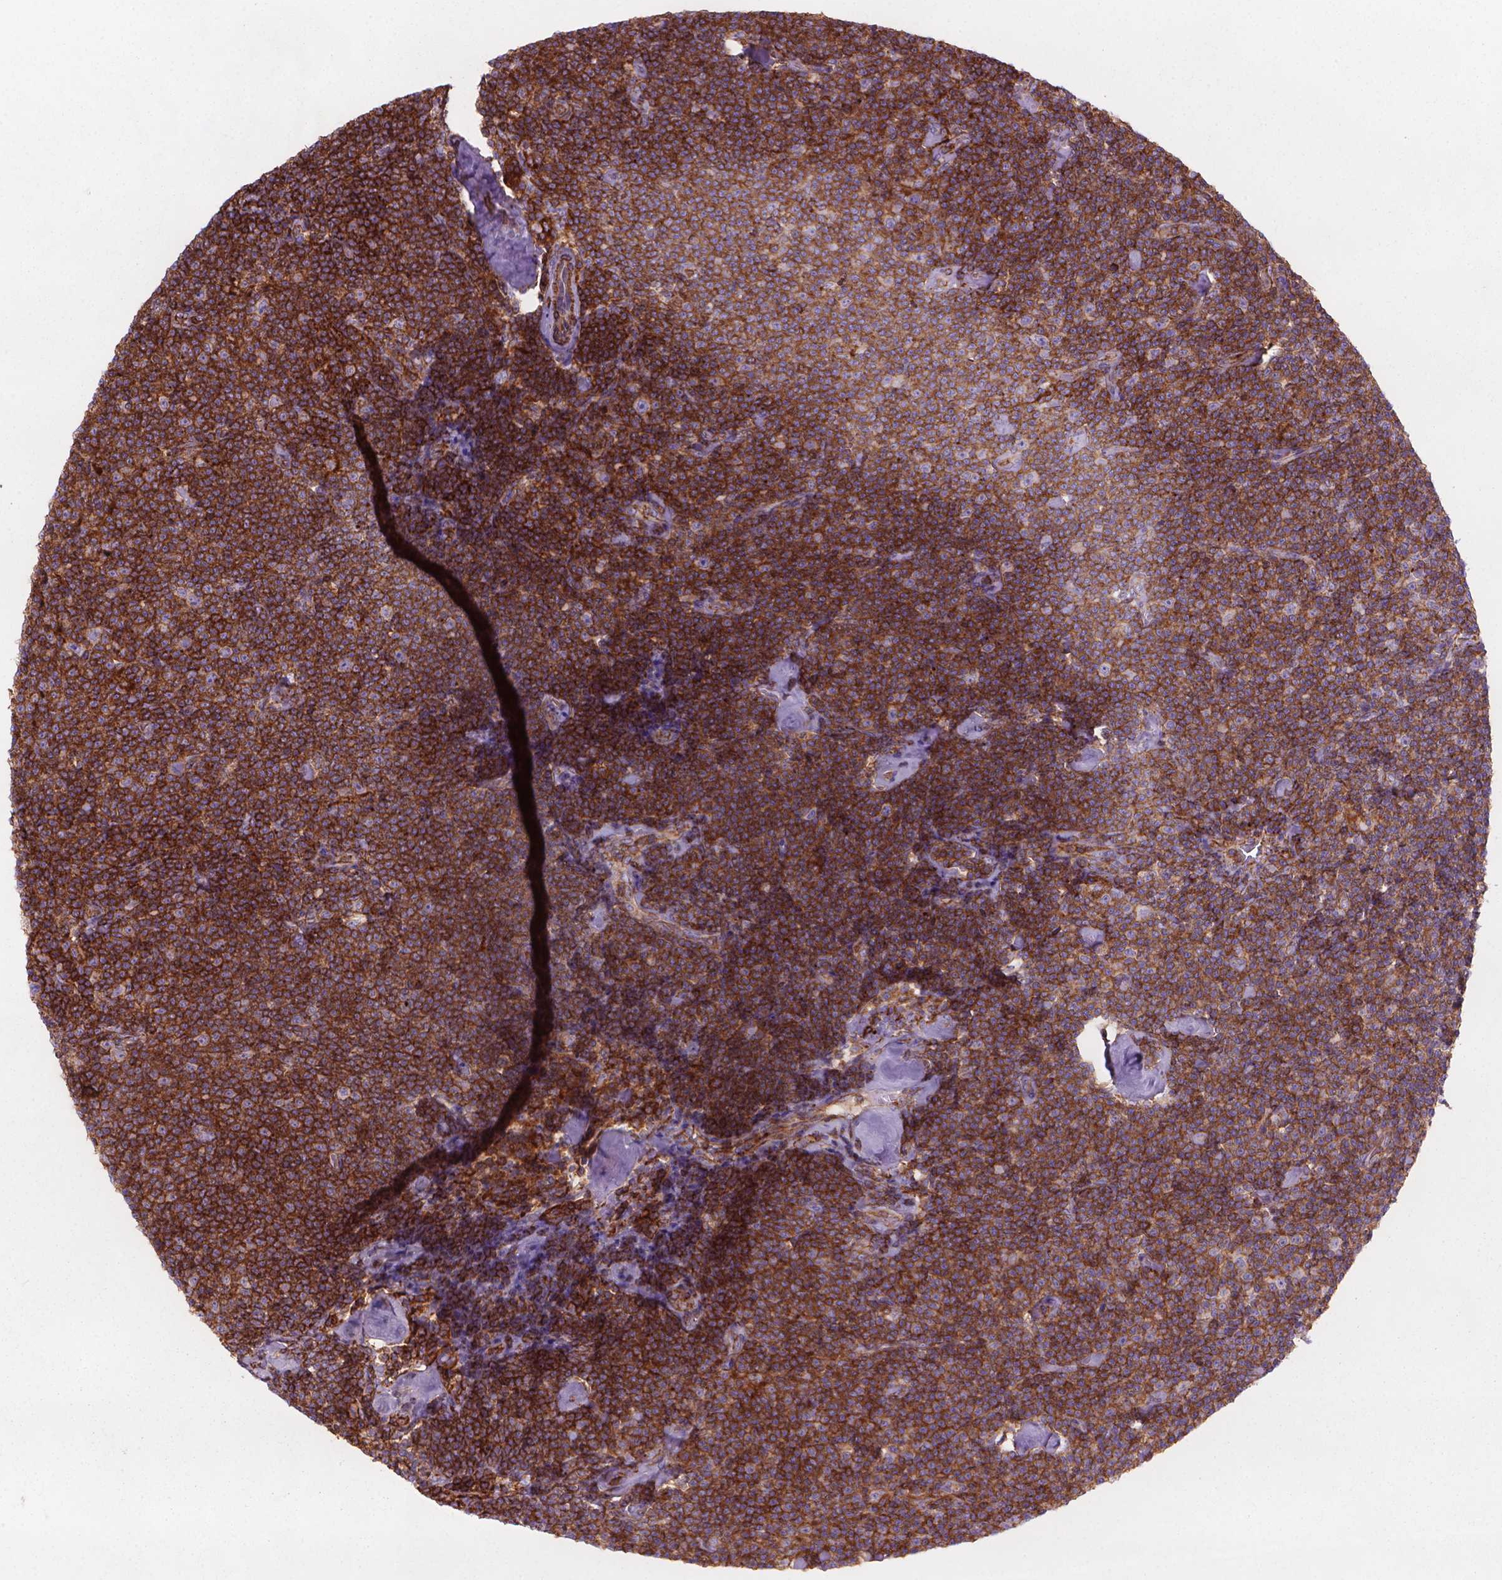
{"staining": {"intensity": "strong", "quantity": "25%-75%", "location": "cytoplasmic/membranous"}, "tissue": "lymphoma", "cell_type": "Tumor cells", "image_type": "cancer", "snomed": [{"axis": "morphology", "description": "Malignant lymphoma, non-Hodgkin's type, Low grade"}, {"axis": "topography", "description": "Lymph node"}], "caption": "Lymphoma stained with a protein marker demonstrates strong staining in tumor cells.", "gene": "PATJ", "patient": {"sex": "male", "age": 81}}